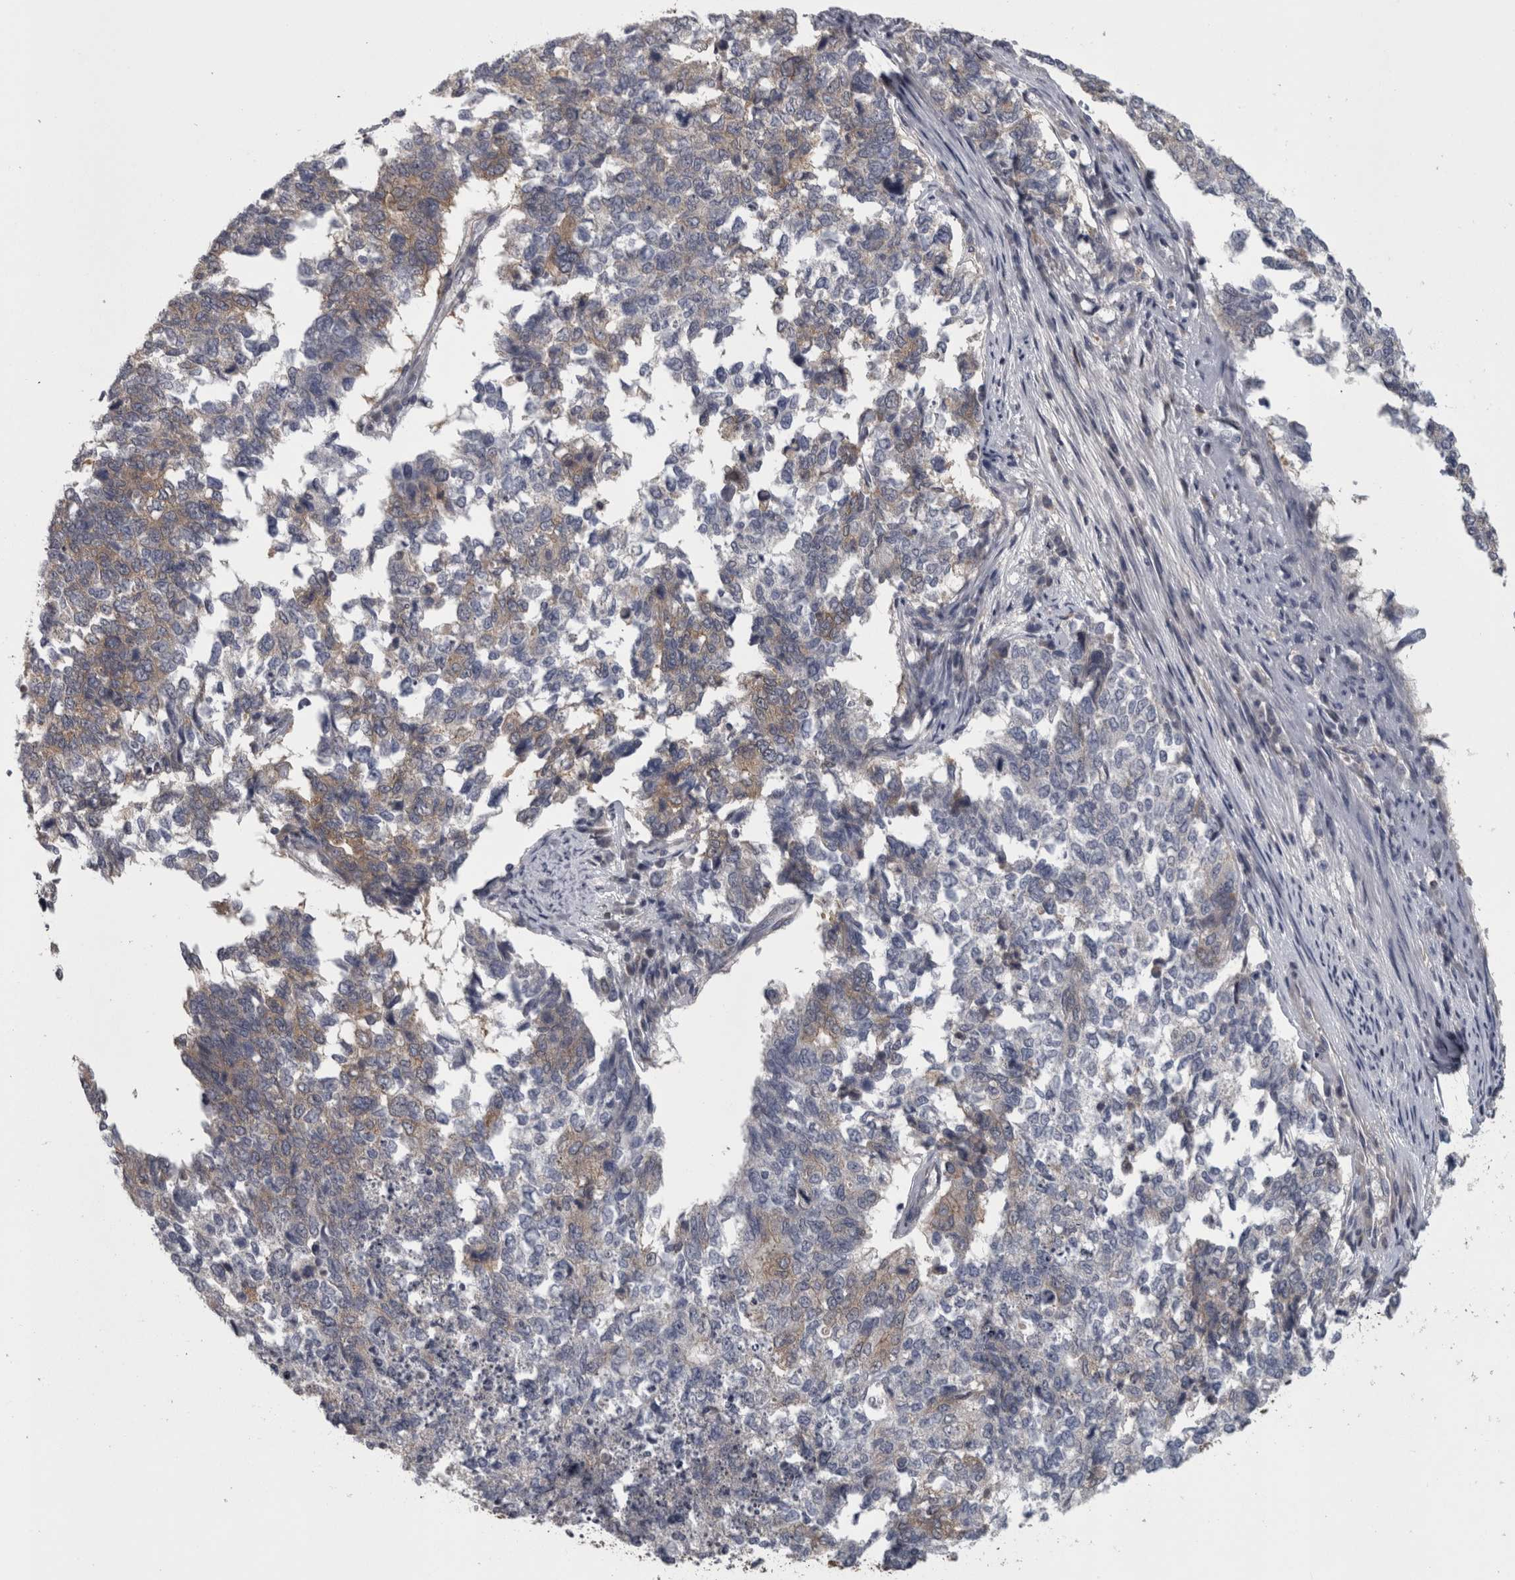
{"staining": {"intensity": "weak", "quantity": "<25%", "location": "cytoplasmic/membranous"}, "tissue": "cervical cancer", "cell_type": "Tumor cells", "image_type": "cancer", "snomed": [{"axis": "morphology", "description": "Squamous cell carcinoma, NOS"}, {"axis": "topography", "description": "Cervix"}], "caption": "The histopathology image displays no staining of tumor cells in squamous cell carcinoma (cervical).", "gene": "PRKCI", "patient": {"sex": "female", "age": 63}}